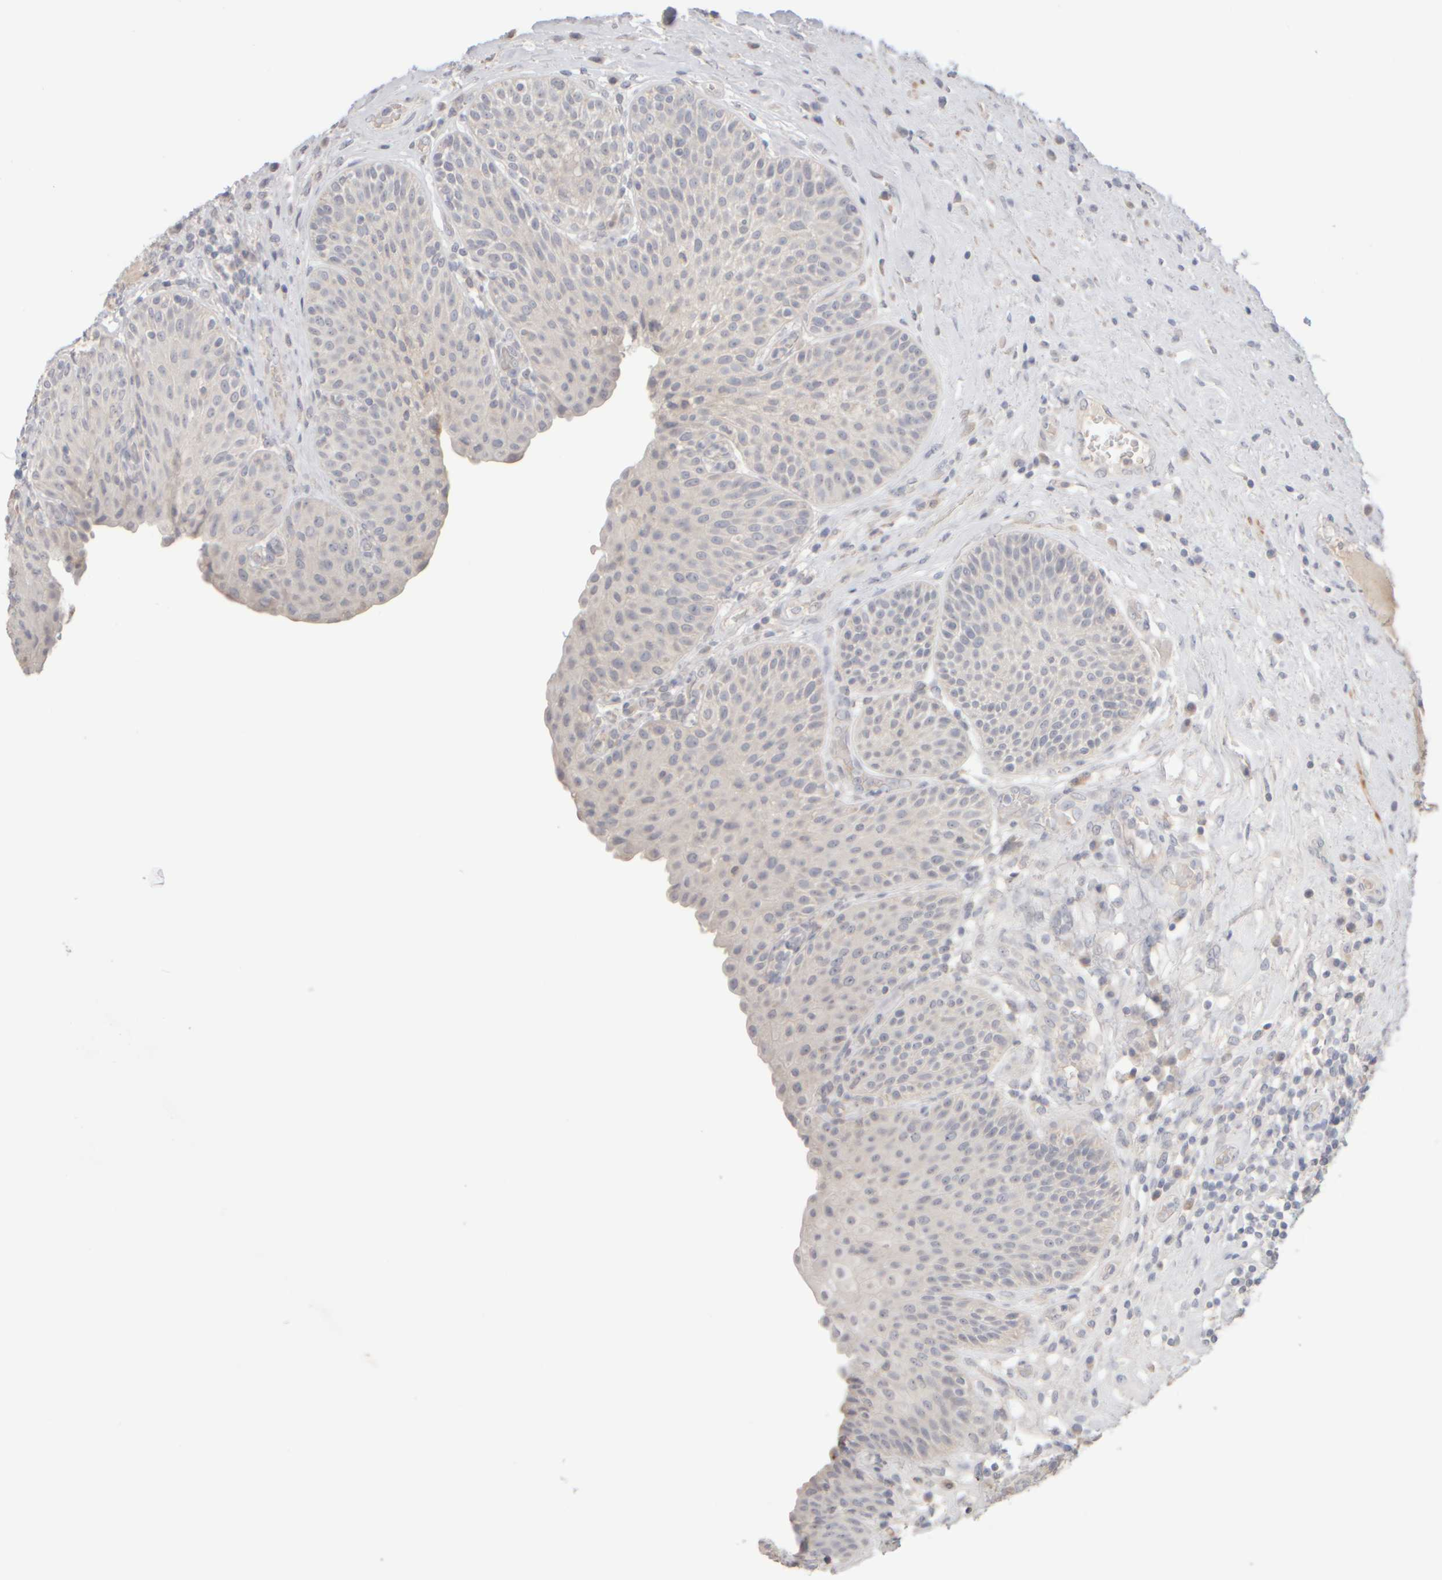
{"staining": {"intensity": "negative", "quantity": "none", "location": "none"}, "tissue": "urinary bladder", "cell_type": "Urothelial cells", "image_type": "normal", "snomed": [{"axis": "morphology", "description": "Normal tissue, NOS"}, {"axis": "topography", "description": "Urinary bladder"}], "caption": "Immunohistochemical staining of normal human urinary bladder demonstrates no significant staining in urothelial cells. The staining is performed using DAB brown chromogen with nuclei counter-stained in using hematoxylin.", "gene": "ZNF112", "patient": {"sex": "female", "age": 62}}